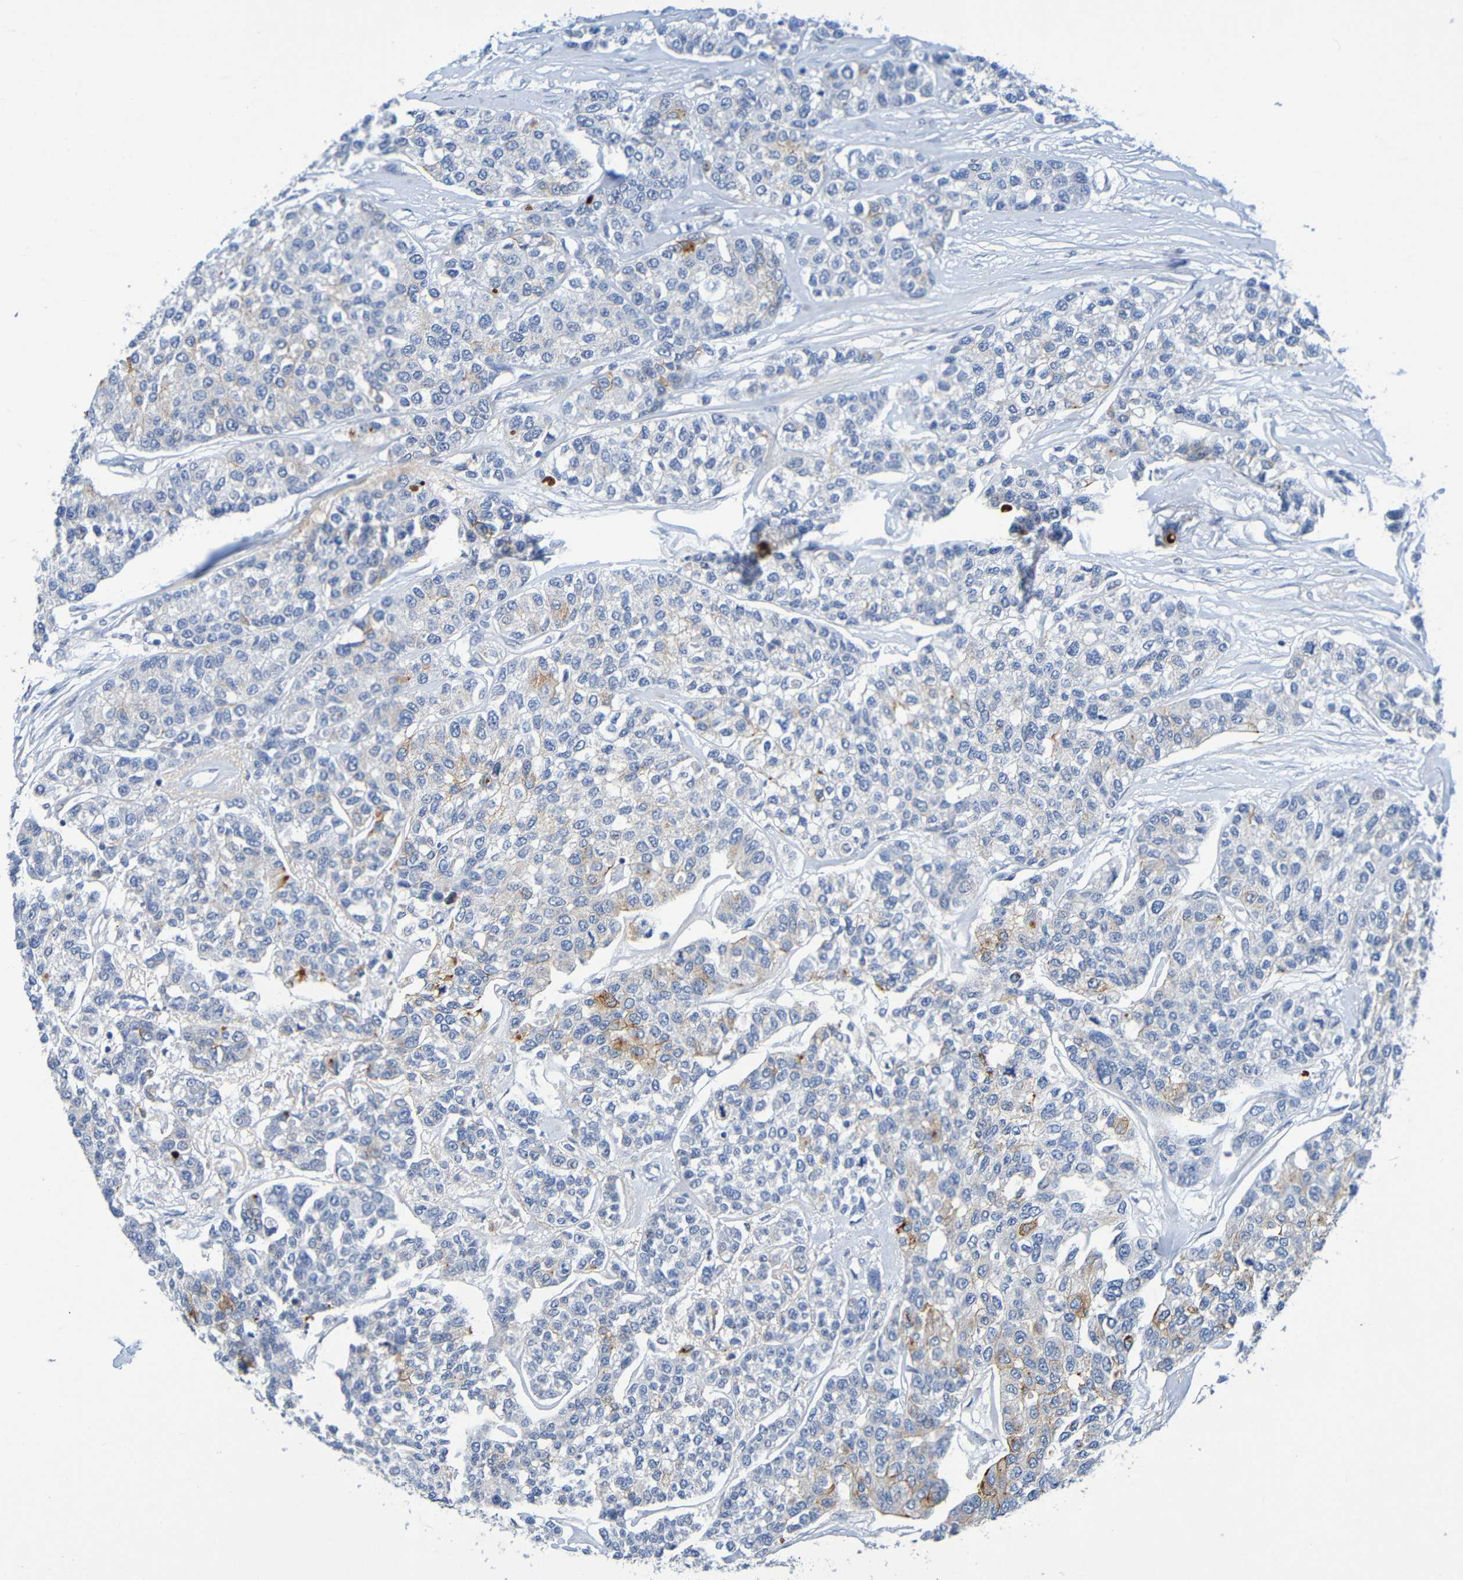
{"staining": {"intensity": "moderate", "quantity": "<25%", "location": "cytoplasmic/membranous"}, "tissue": "breast cancer", "cell_type": "Tumor cells", "image_type": "cancer", "snomed": [{"axis": "morphology", "description": "Duct carcinoma"}, {"axis": "topography", "description": "Breast"}], "caption": "This is a histology image of IHC staining of breast cancer, which shows moderate staining in the cytoplasmic/membranous of tumor cells.", "gene": "IL10", "patient": {"sex": "female", "age": 51}}